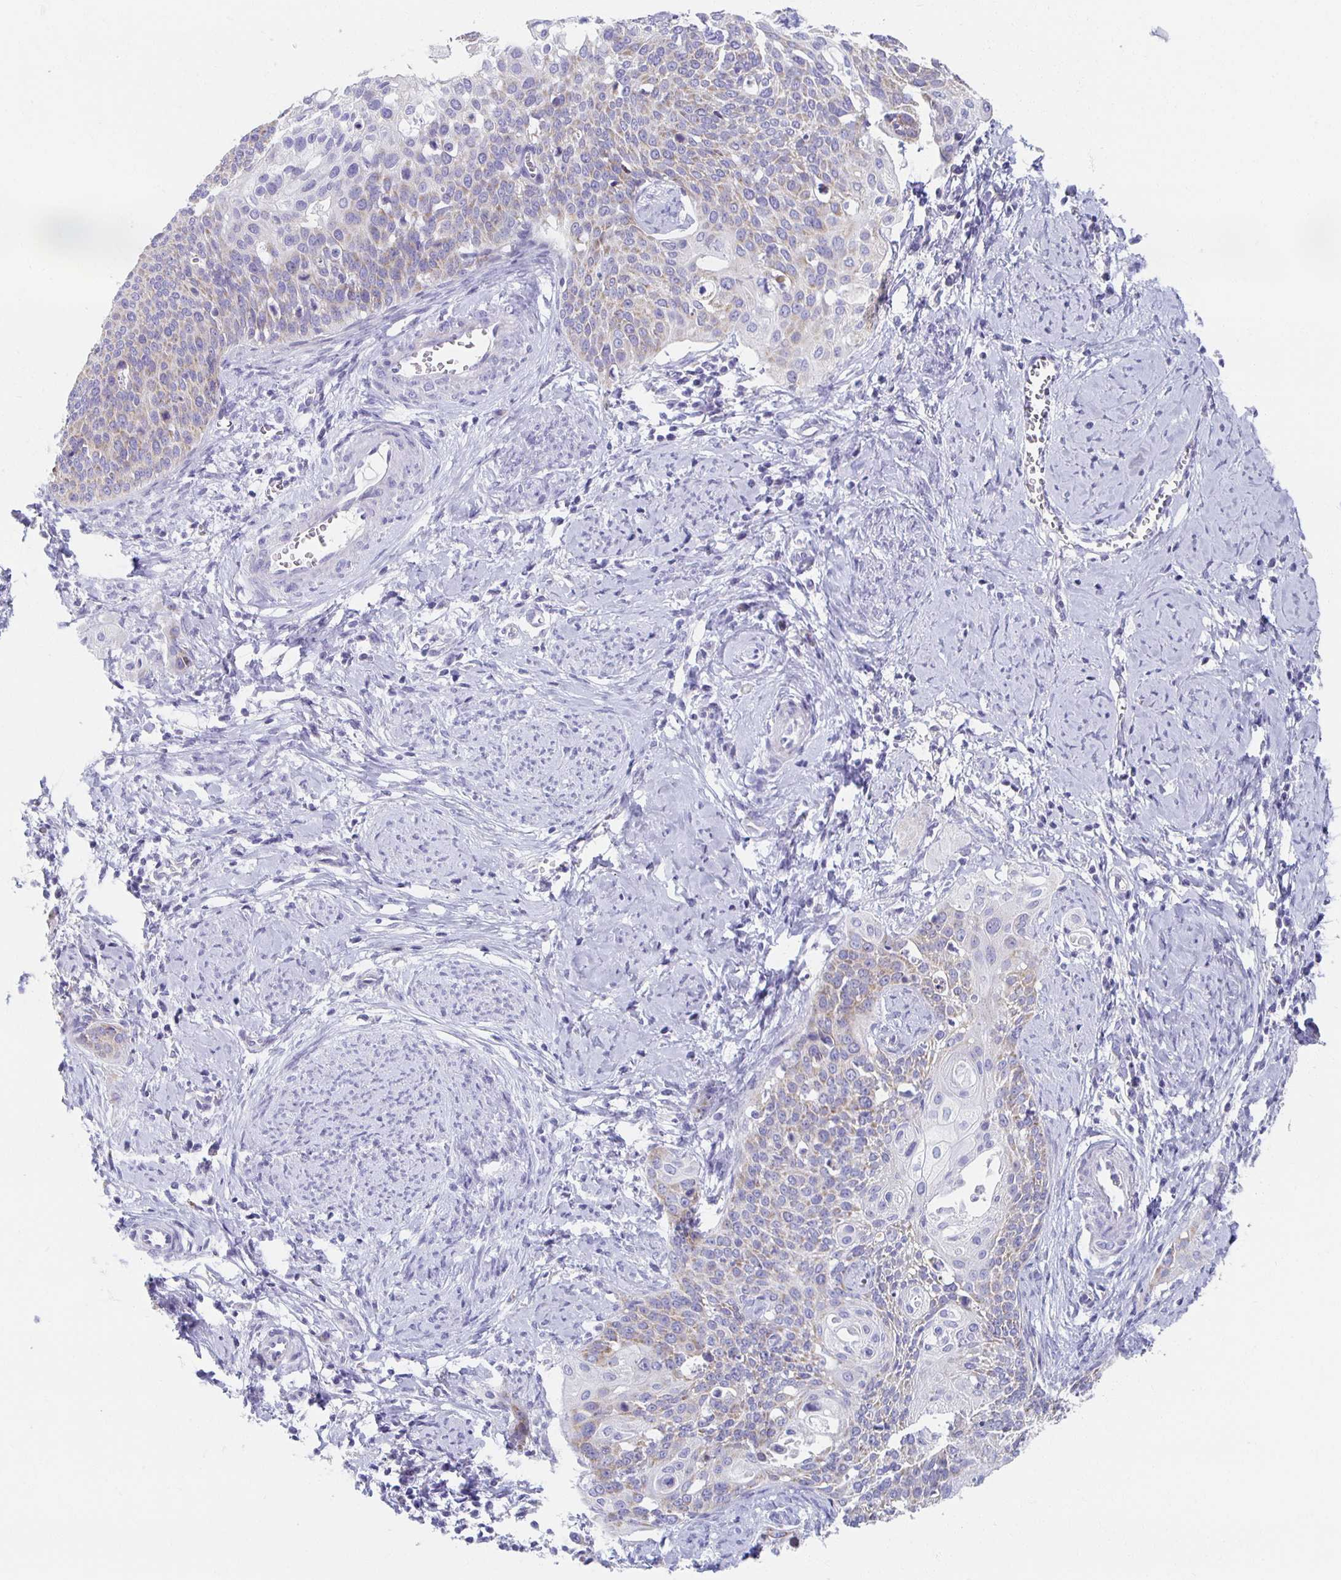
{"staining": {"intensity": "weak", "quantity": "25%-75%", "location": "cytoplasmic/membranous"}, "tissue": "cervical cancer", "cell_type": "Tumor cells", "image_type": "cancer", "snomed": [{"axis": "morphology", "description": "Squamous cell carcinoma, NOS"}, {"axis": "topography", "description": "Cervix"}], "caption": "Brown immunohistochemical staining in cervical cancer (squamous cell carcinoma) reveals weak cytoplasmic/membranous staining in approximately 25%-75% of tumor cells.", "gene": "TEX44", "patient": {"sex": "female", "age": 44}}